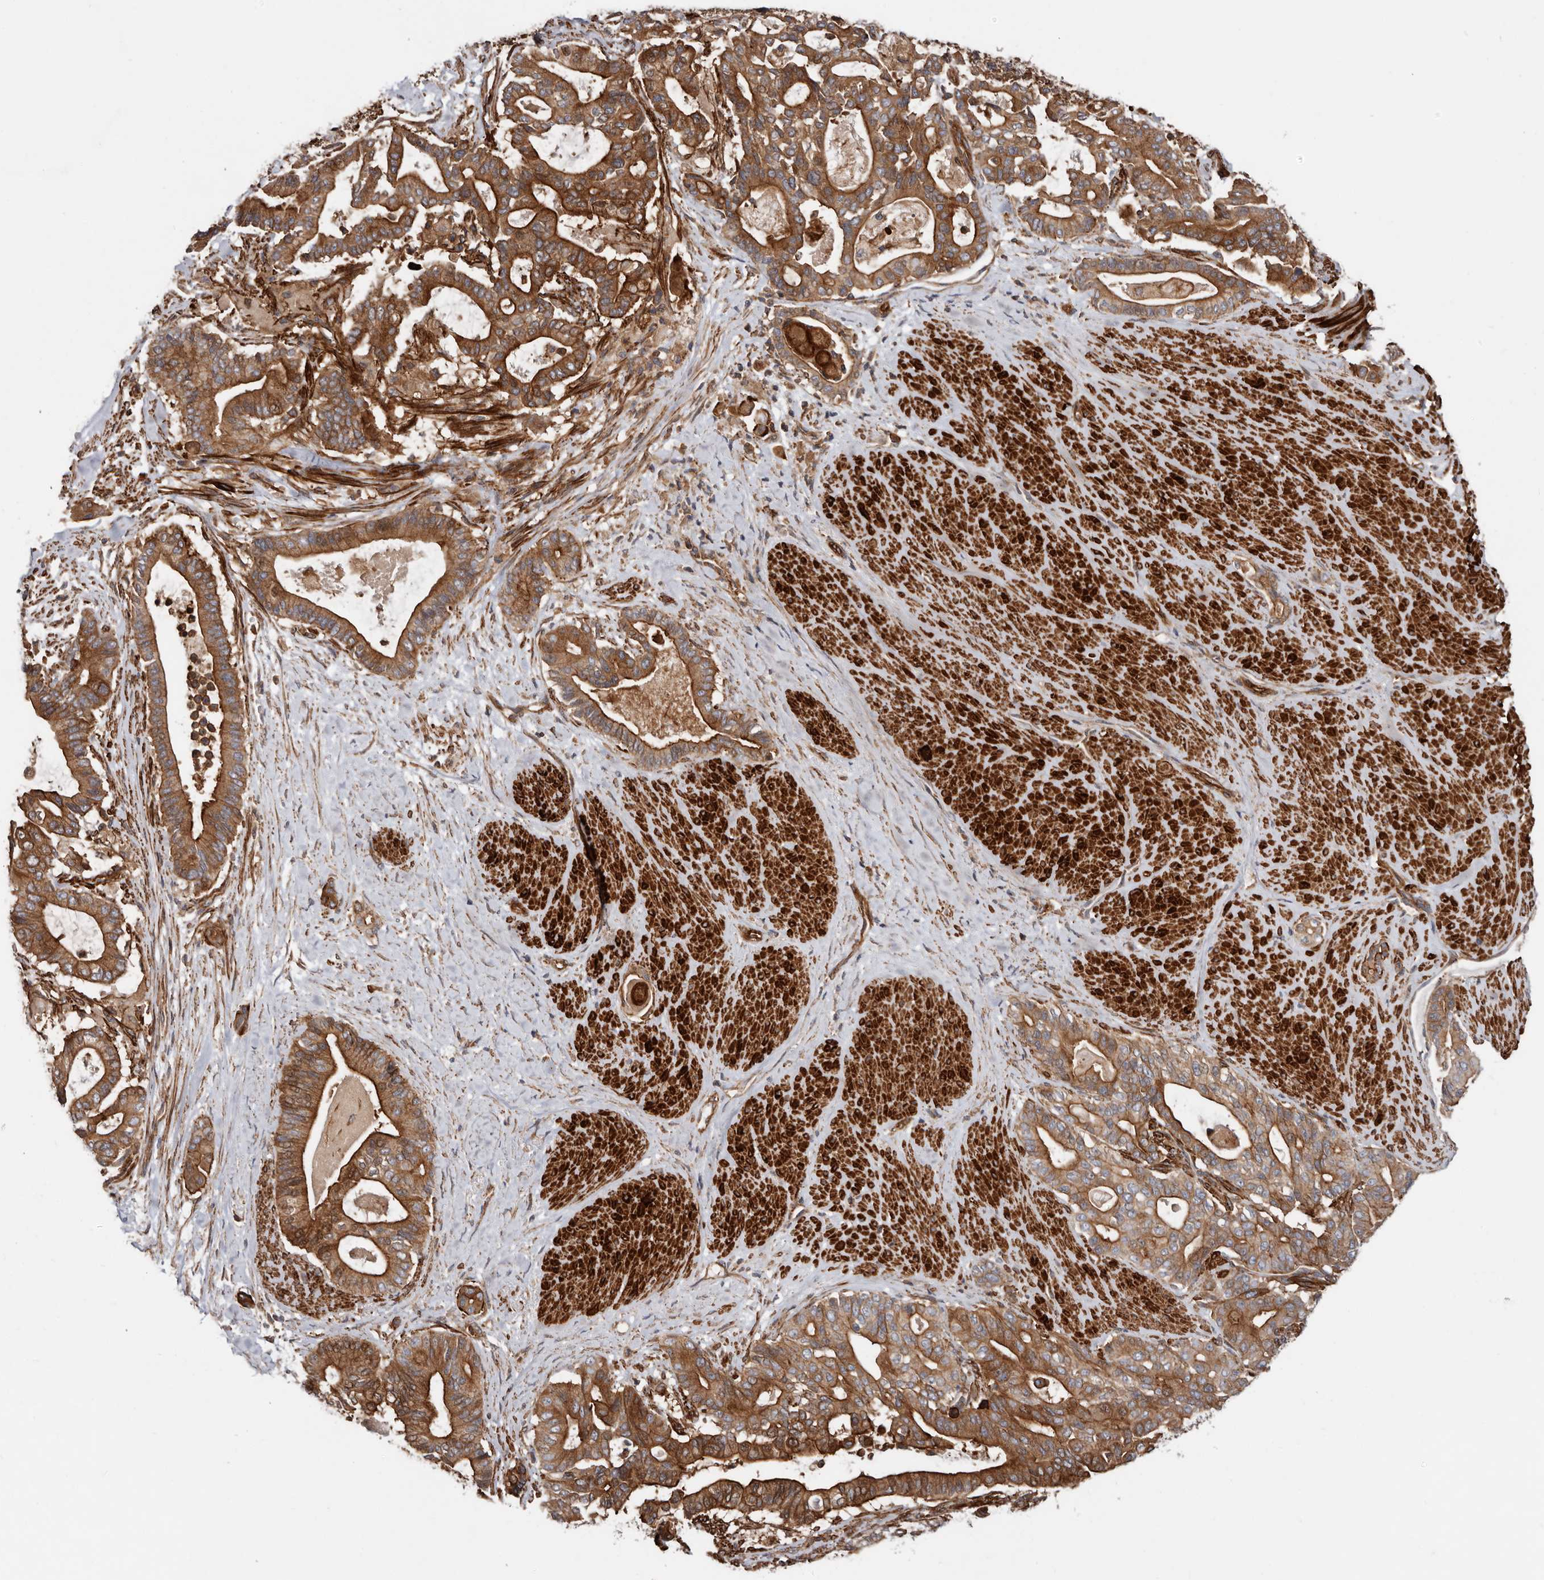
{"staining": {"intensity": "strong", "quantity": ">75%", "location": "cytoplasmic/membranous"}, "tissue": "pancreatic cancer", "cell_type": "Tumor cells", "image_type": "cancer", "snomed": [{"axis": "morphology", "description": "Adenocarcinoma, NOS"}, {"axis": "topography", "description": "Pancreas"}], "caption": "Immunohistochemistry (IHC) (DAB) staining of human pancreatic cancer (adenocarcinoma) exhibits strong cytoplasmic/membranous protein expression in about >75% of tumor cells.", "gene": "TMC7", "patient": {"sex": "male", "age": 63}}